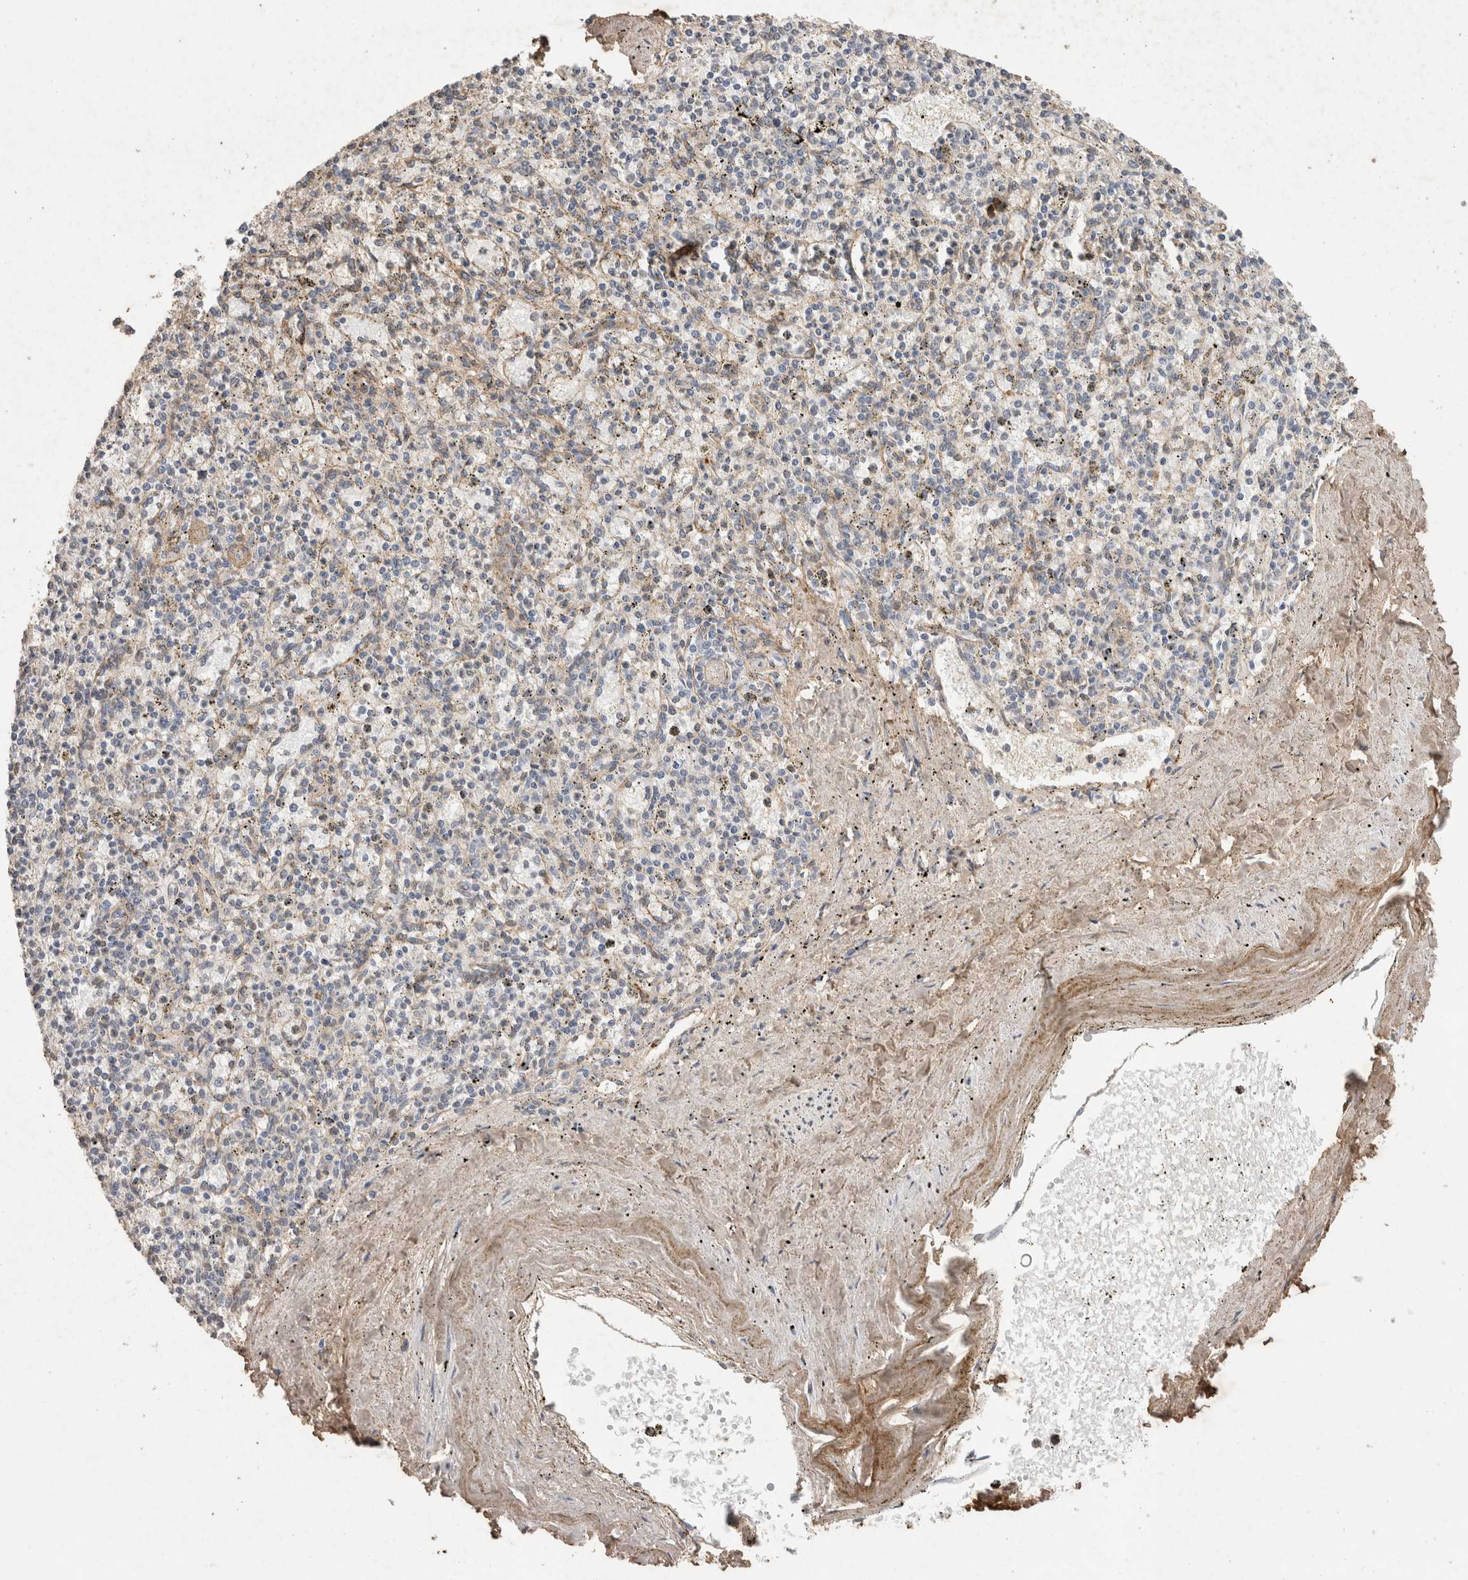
{"staining": {"intensity": "negative", "quantity": "none", "location": "none"}, "tissue": "spleen", "cell_type": "Cells in red pulp", "image_type": "normal", "snomed": [{"axis": "morphology", "description": "Normal tissue, NOS"}, {"axis": "topography", "description": "Spleen"}], "caption": "Immunohistochemistry (IHC) histopathology image of normal spleen: human spleen stained with DAB demonstrates no significant protein staining in cells in red pulp.", "gene": "C1QTNF5", "patient": {"sex": "male", "age": 72}}